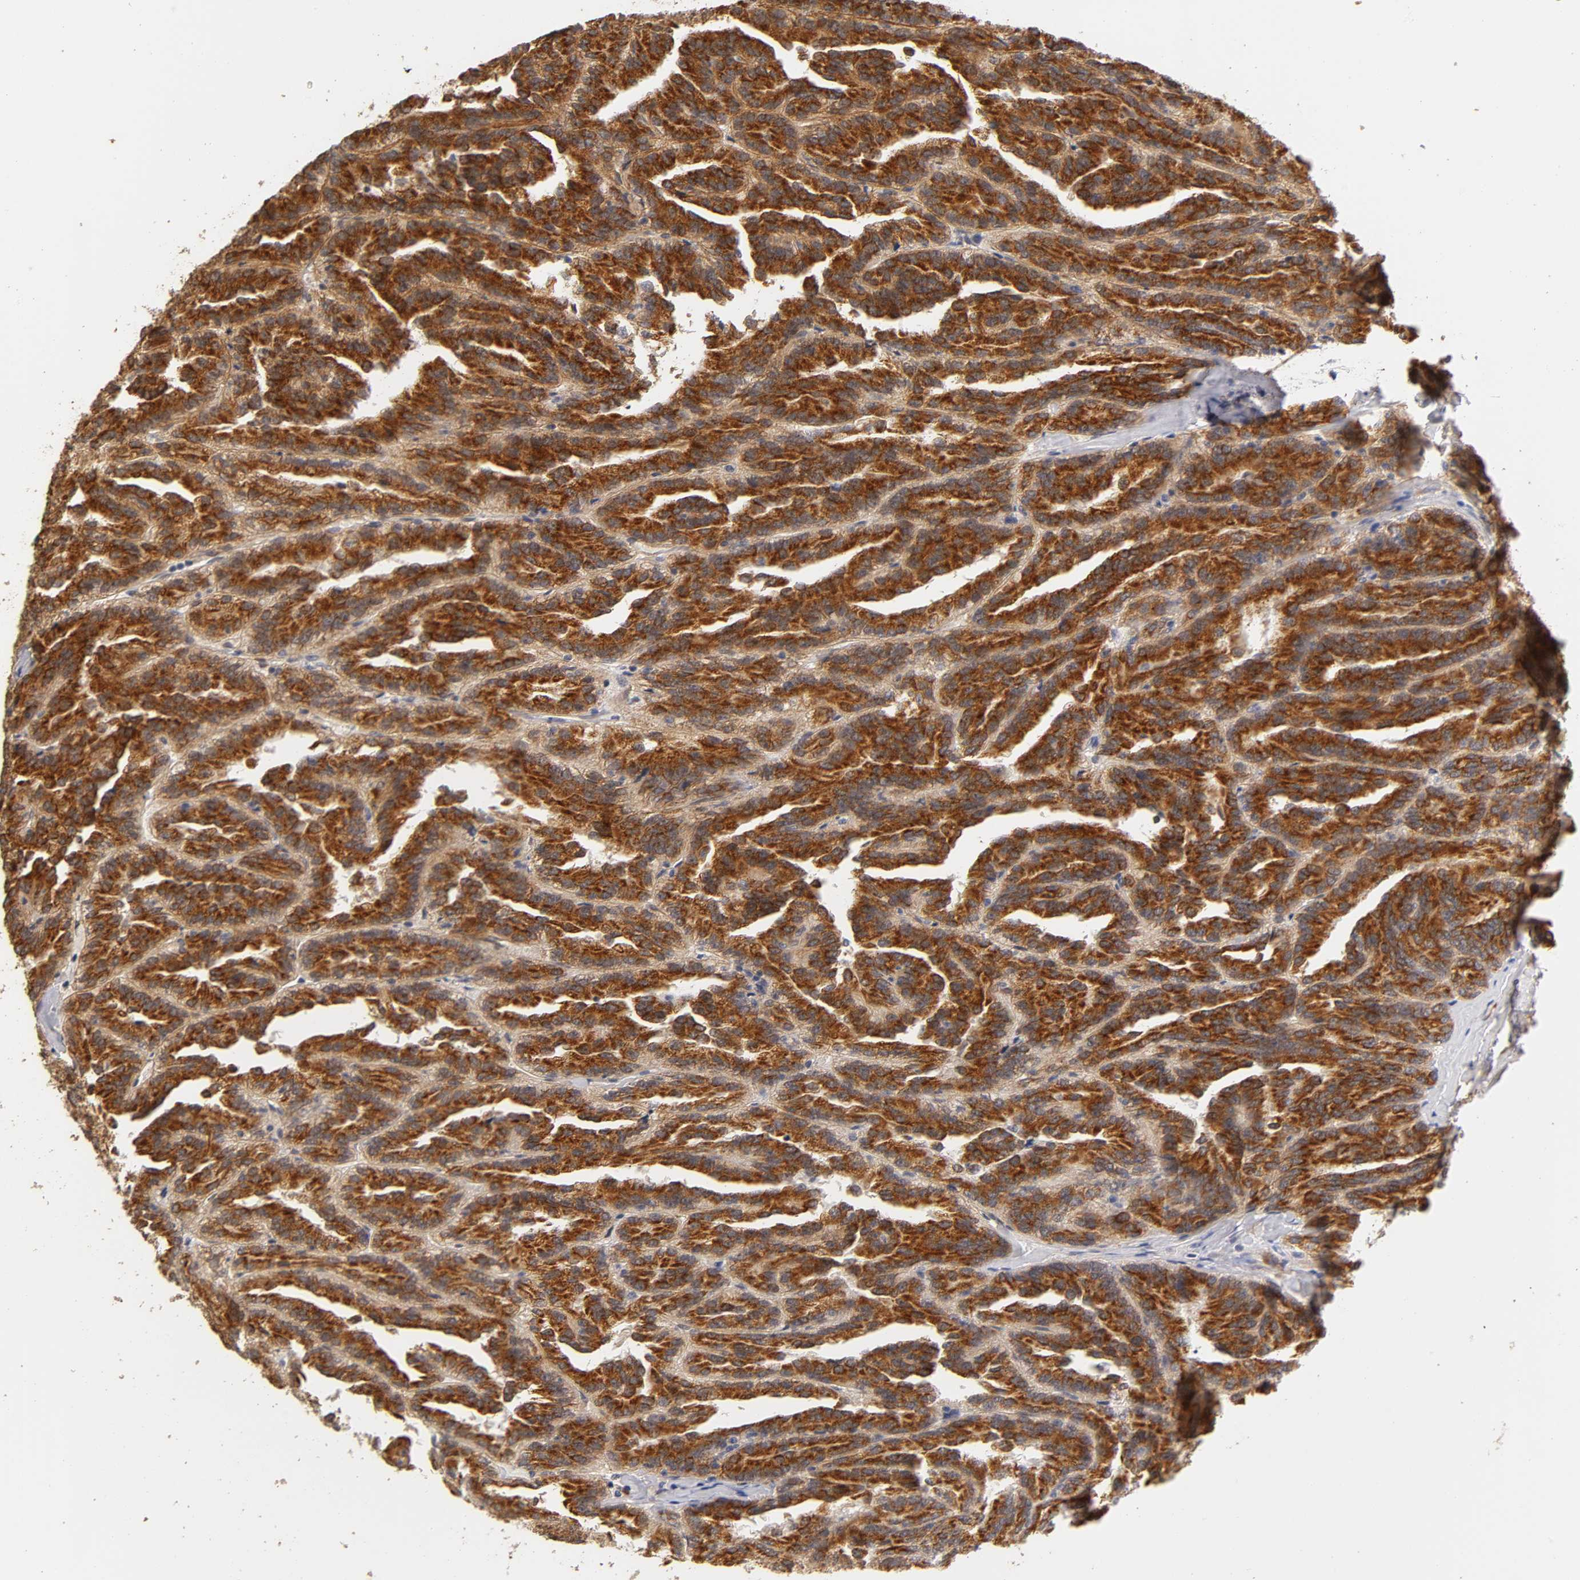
{"staining": {"intensity": "strong", "quantity": ">75%", "location": "cytoplasmic/membranous"}, "tissue": "renal cancer", "cell_type": "Tumor cells", "image_type": "cancer", "snomed": [{"axis": "morphology", "description": "Adenocarcinoma, NOS"}, {"axis": "topography", "description": "Kidney"}], "caption": "A high amount of strong cytoplasmic/membranous expression is seen in approximately >75% of tumor cells in renal cancer (adenocarcinoma) tissue. (DAB = brown stain, brightfield microscopy at high magnification).", "gene": "LAMB1", "patient": {"sex": "male", "age": 46}}